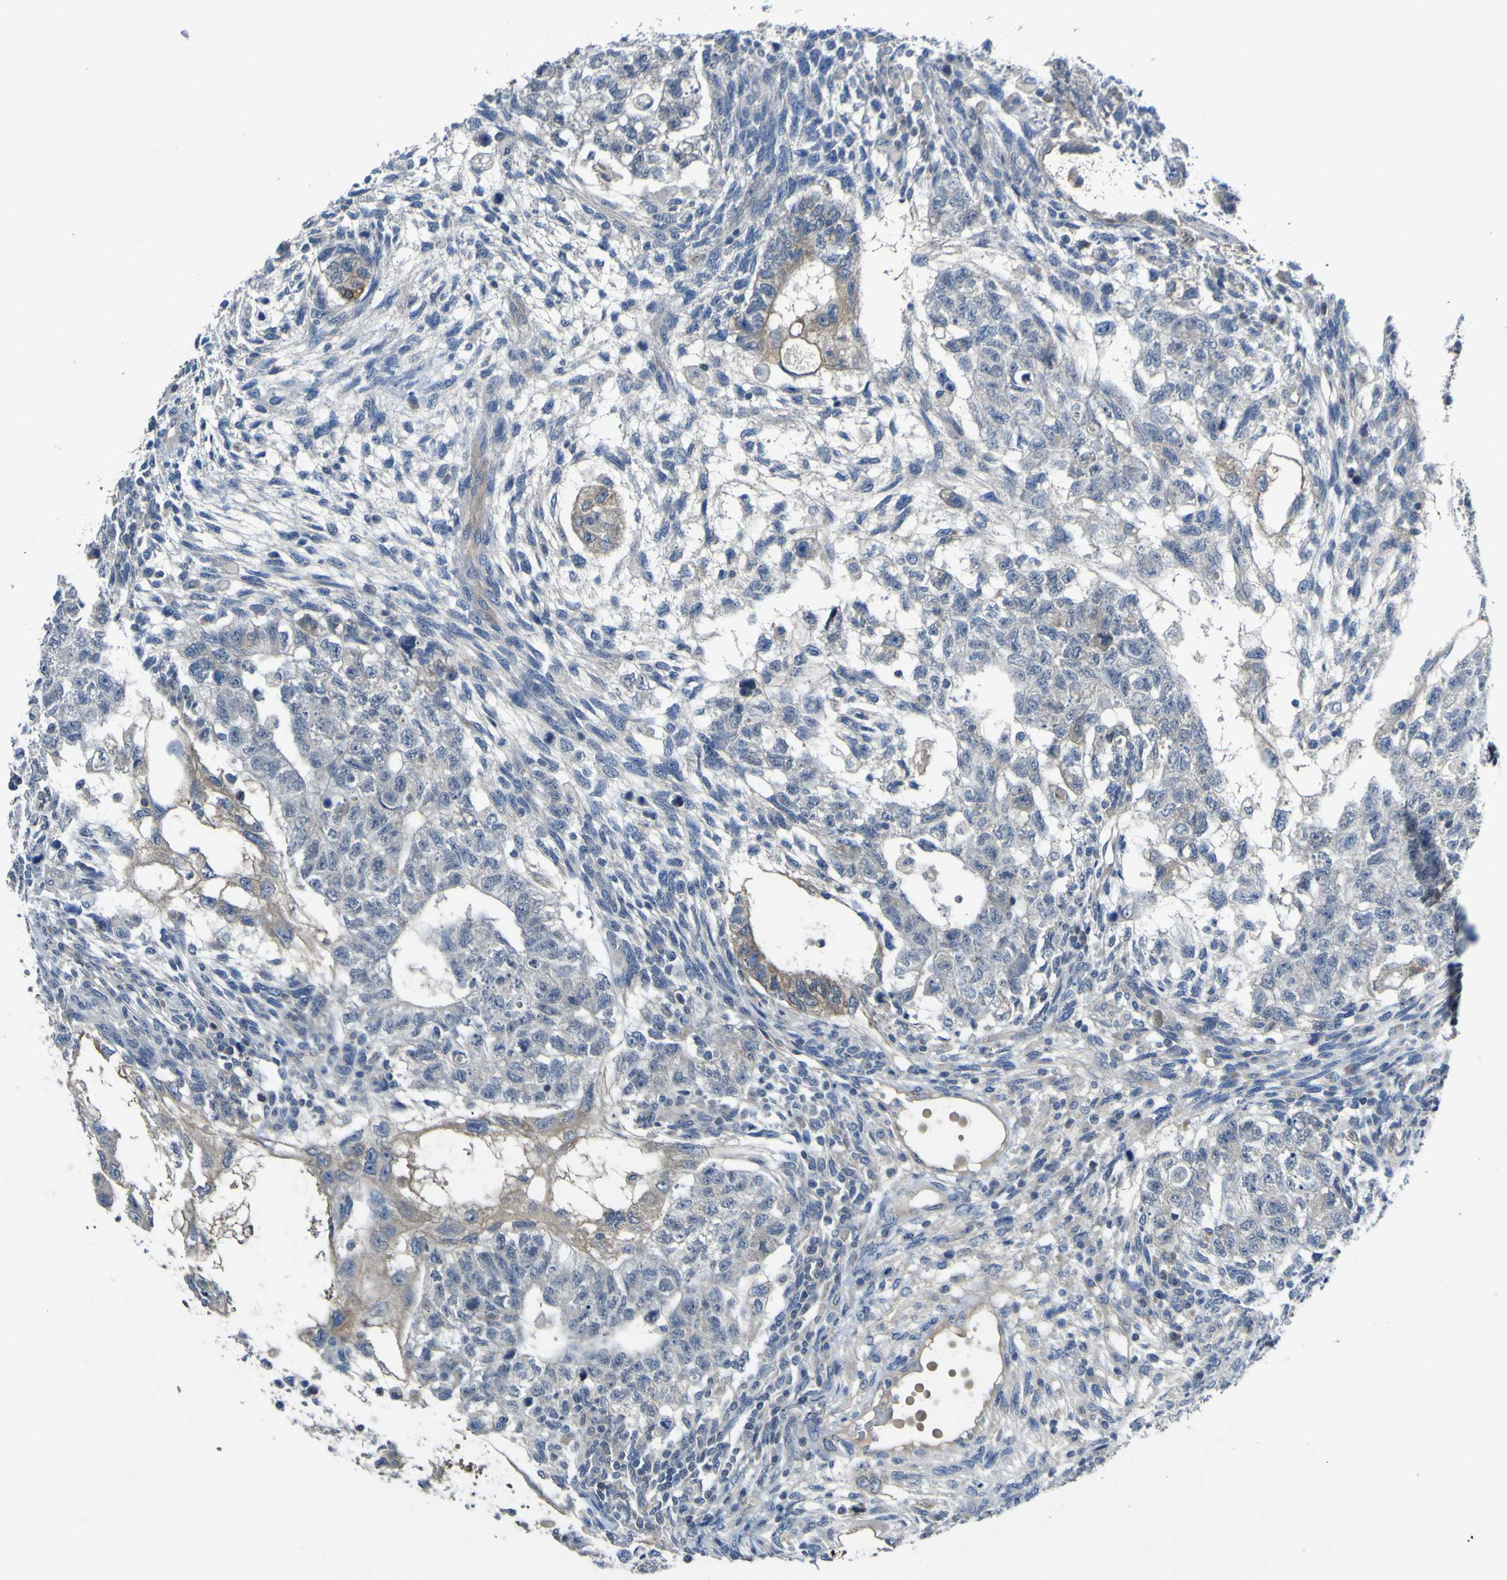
{"staining": {"intensity": "weak", "quantity": "25%-75%", "location": "cytoplasmic/membranous"}, "tissue": "testis cancer", "cell_type": "Tumor cells", "image_type": "cancer", "snomed": [{"axis": "morphology", "description": "Normal tissue, NOS"}, {"axis": "morphology", "description": "Carcinoma, Embryonal, NOS"}, {"axis": "topography", "description": "Testis"}], "caption": "Brown immunohistochemical staining in human testis embryonal carcinoma shows weak cytoplasmic/membranous positivity in approximately 25%-75% of tumor cells.", "gene": "LDLR", "patient": {"sex": "male", "age": 36}}